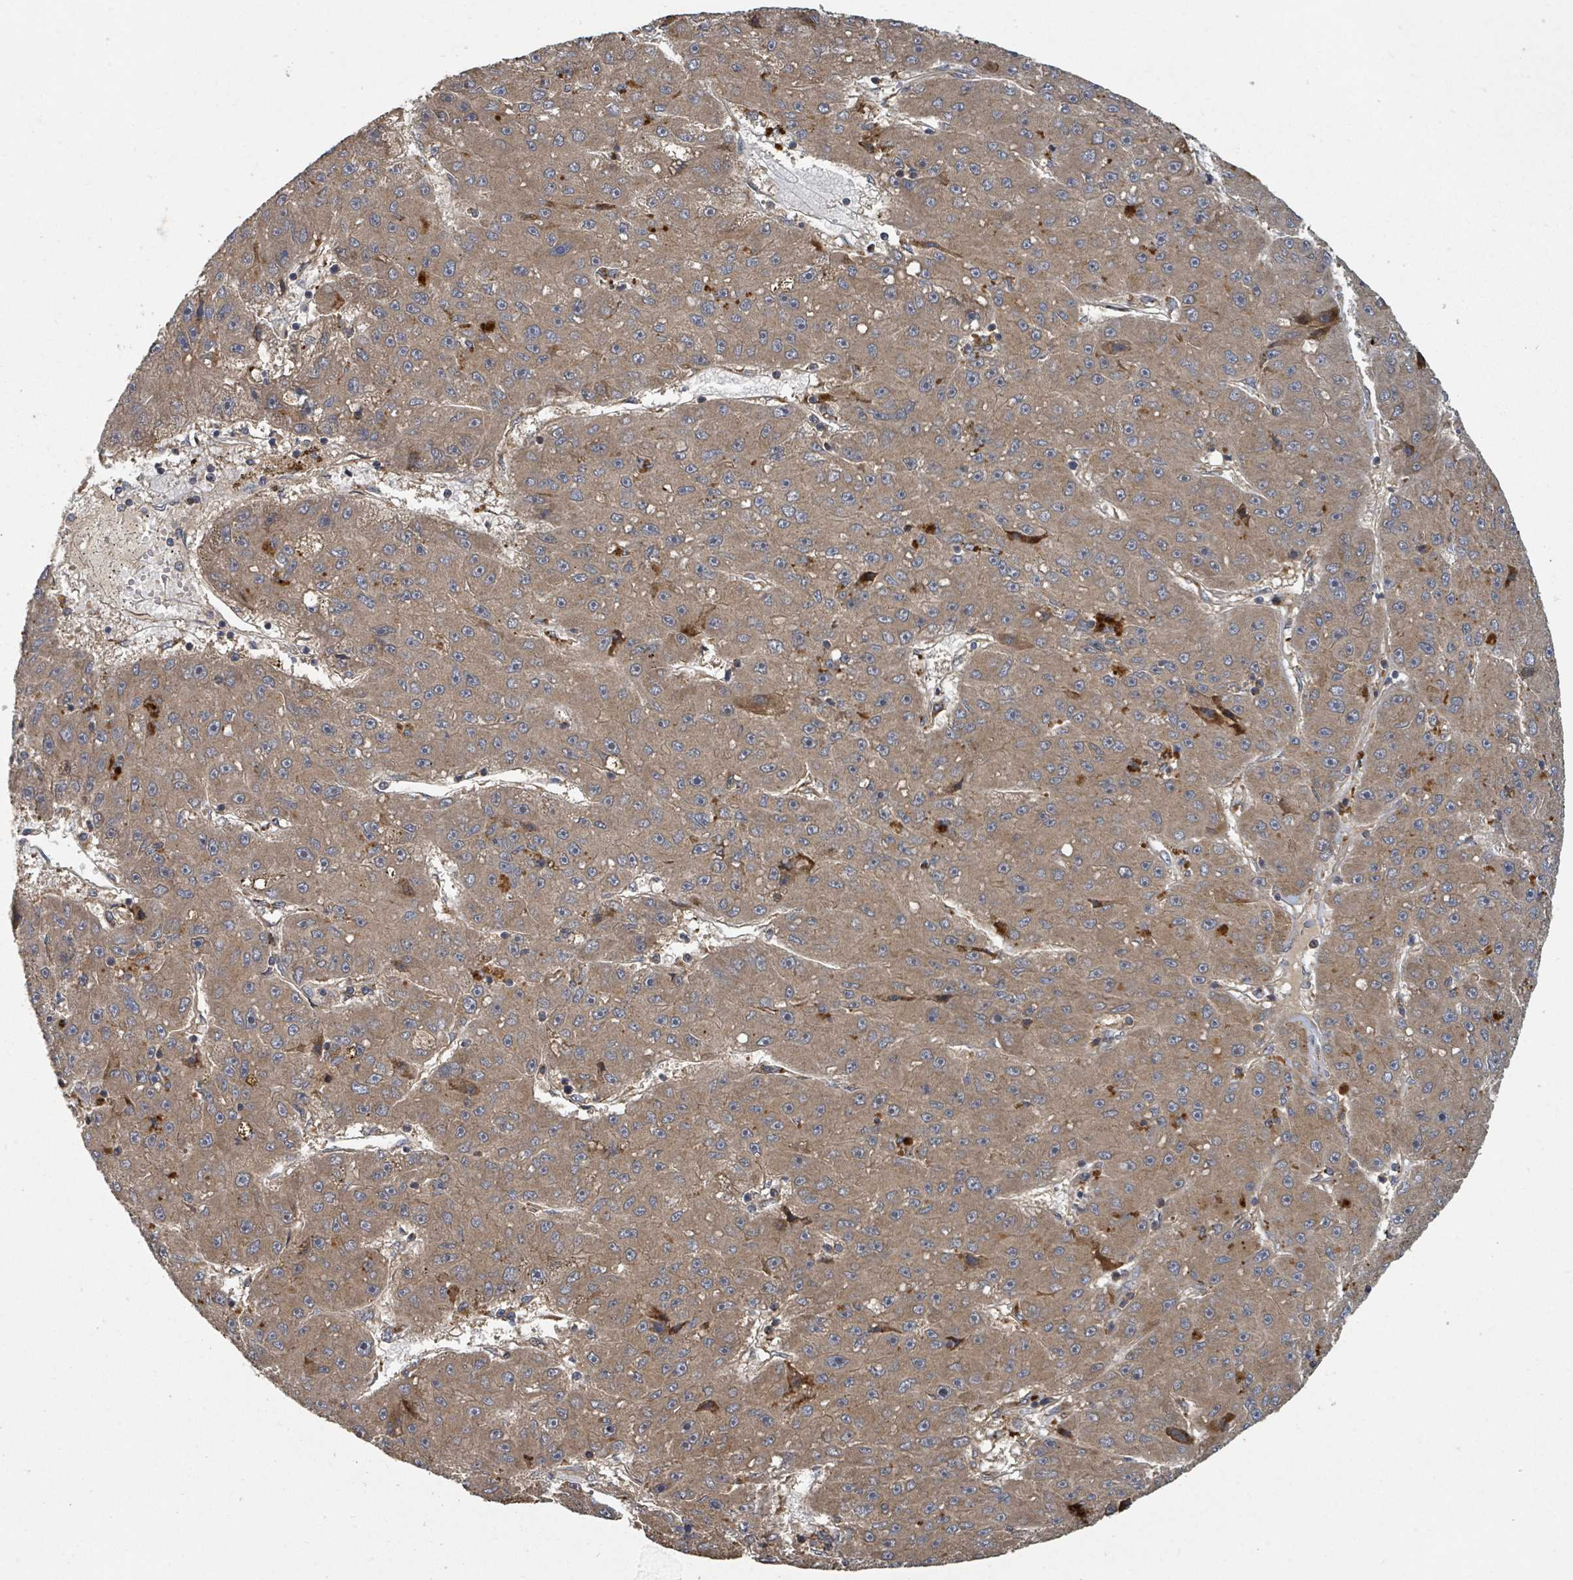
{"staining": {"intensity": "moderate", "quantity": ">75%", "location": "cytoplasmic/membranous"}, "tissue": "liver cancer", "cell_type": "Tumor cells", "image_type": "cancer", "snomed": [{"axis": "morphology", "description": "Carcinoma, Hepatocellular, NOS"}, {"axis": "topography", "description": "Liver"}], "caption": "Immunohistochemistry (DAB) staining of human liver cancer (hepatocellular carcinoma) shows moderate cytoplasmic/membranous protein positivity in about >75% of tumor cells.", "gene": "DPM1", "patient": {"sex": "male", "age": 67}}